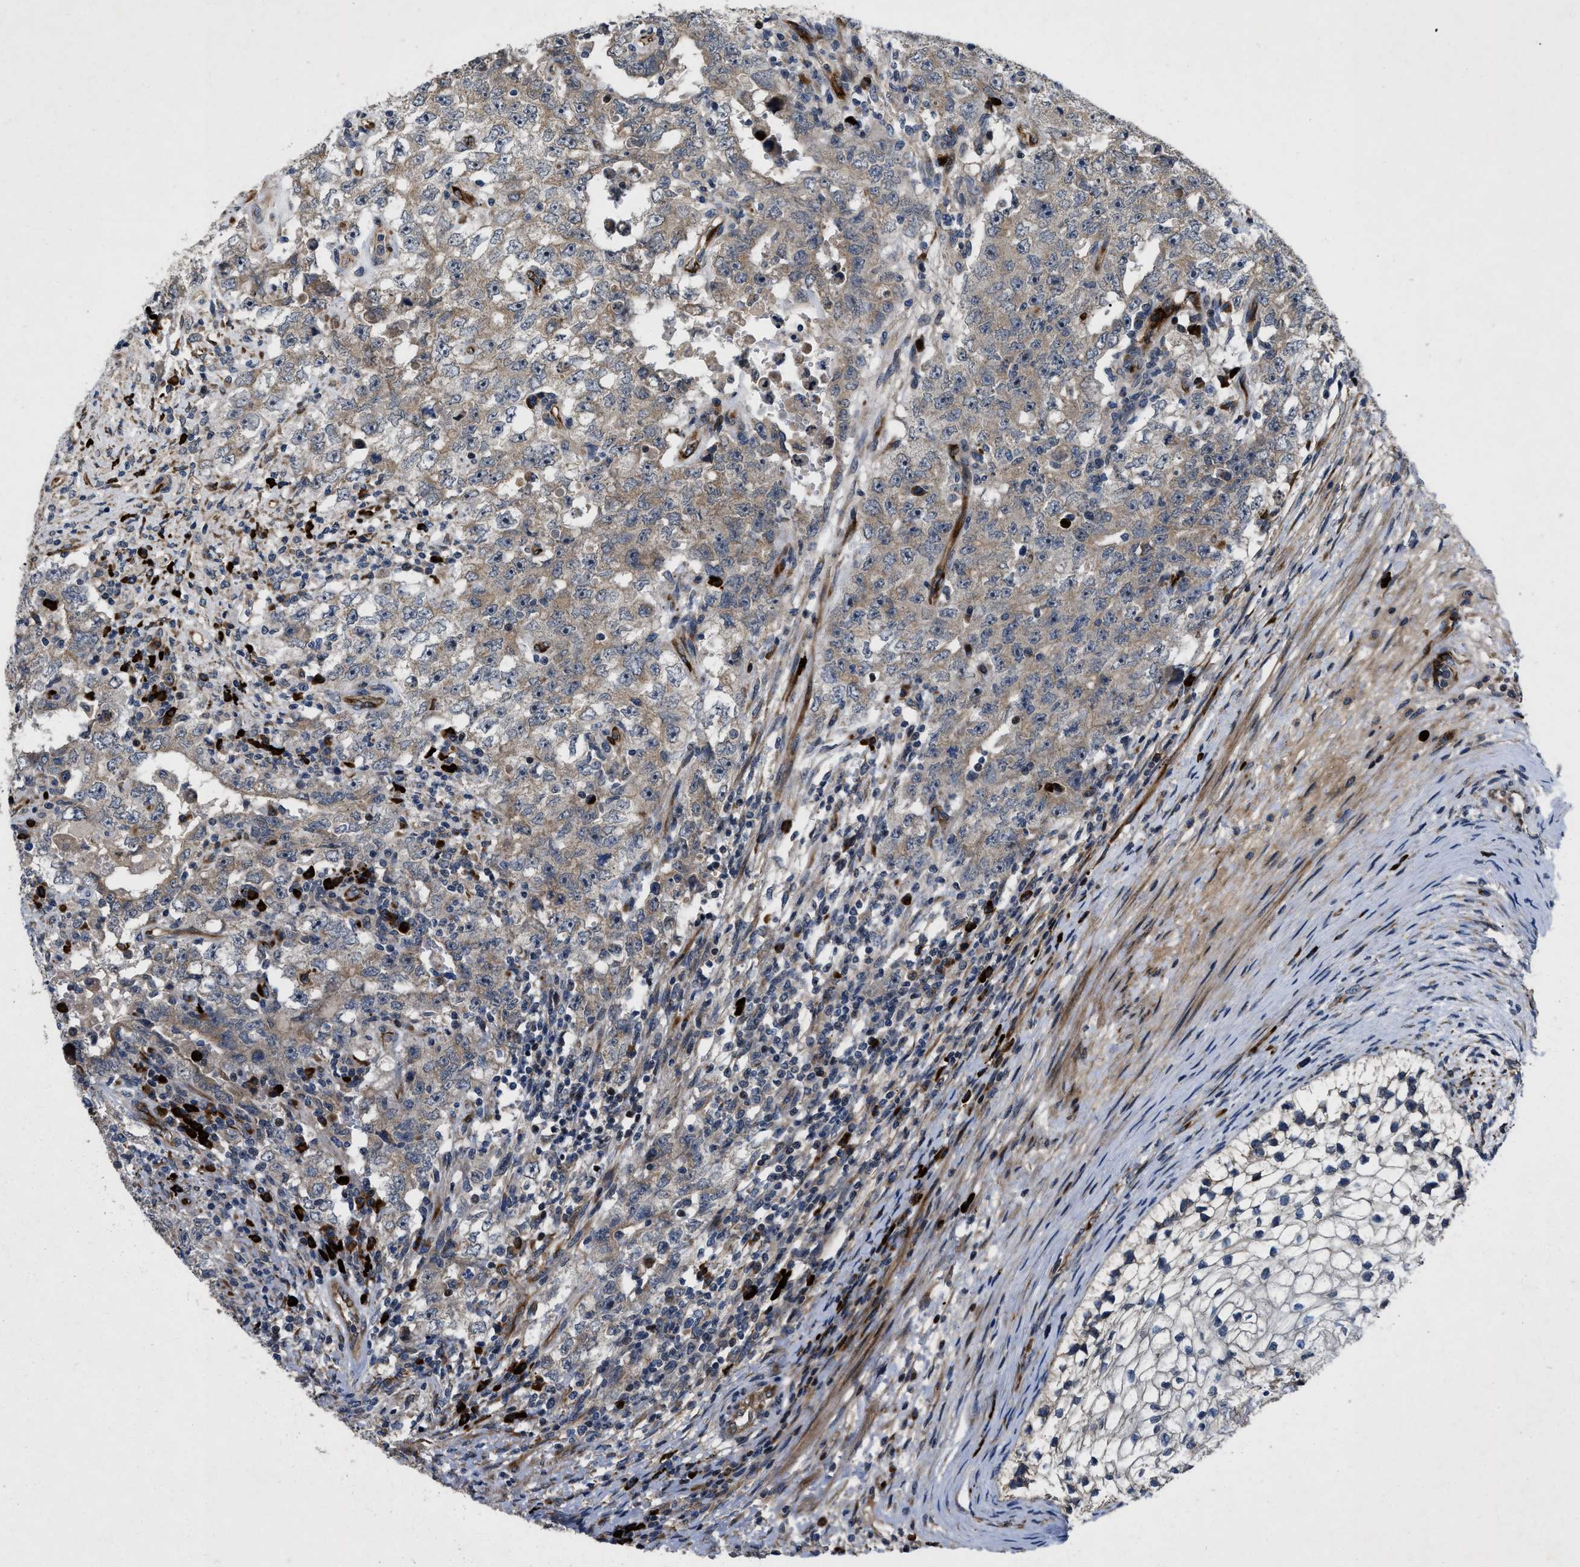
{"staining": {"intensity": "weak", "quantity": "<25%", "location": "cytoplasmic/membranous"}, "tissue": "testis cancer", "cell_type": "Tumor cells", "image_type": "cancer", "snomed": [{"axis": "morphology", "description": "Carcinoma, Embryonal, NOS"}, {"axis": "topography", "description": "Testis"}], "caption": "This histopathology image is of testis cancer (embryonal carcinoma) stained with IHC to label a protein in brown with the nuclei are counter-stained blue. There is no expression in tumor cells. Nuclei are stained in blue.", "gene": "HSPA12B", "patient": {"sex": "male", "age": 26}}